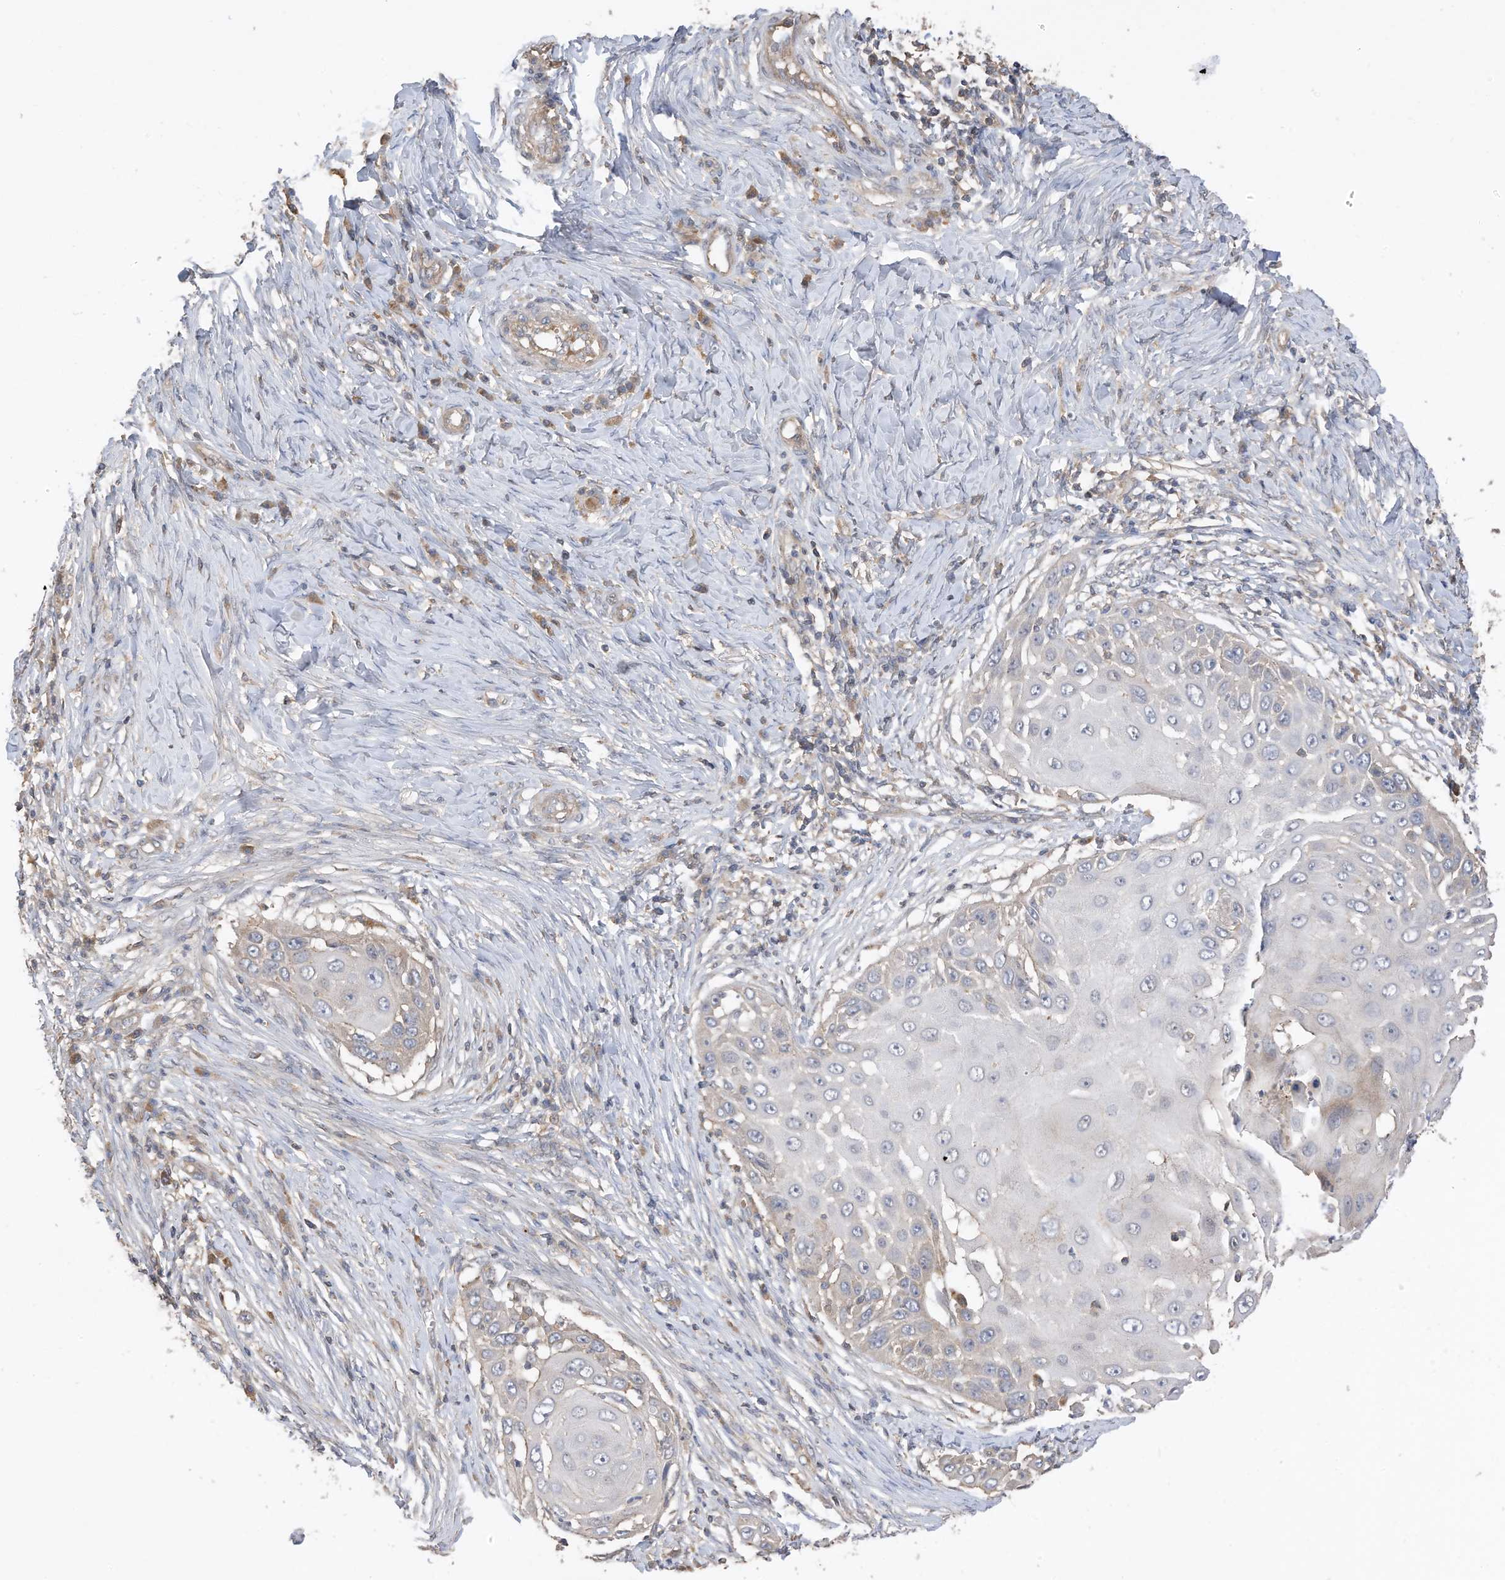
{"staining": {"intensity": "negative", "quantity": "none", "location": "none"}, "tissue": "skin cancer", "cell_type": "Tumor cells", "image_type": "cancer", "snomed": [{"axis": "morphology", "description": "Squamous cell carcinoma, NOS"}, {"axis": "topography", "description": "Skin"}], "caption": "DAB immunohistochemical staining of human skin cancer (squamous cell carcinoma) reveals no significant positivity in tumor cells.", "gene": "REC8", "patient": {"sex": "female", "age": 44}}